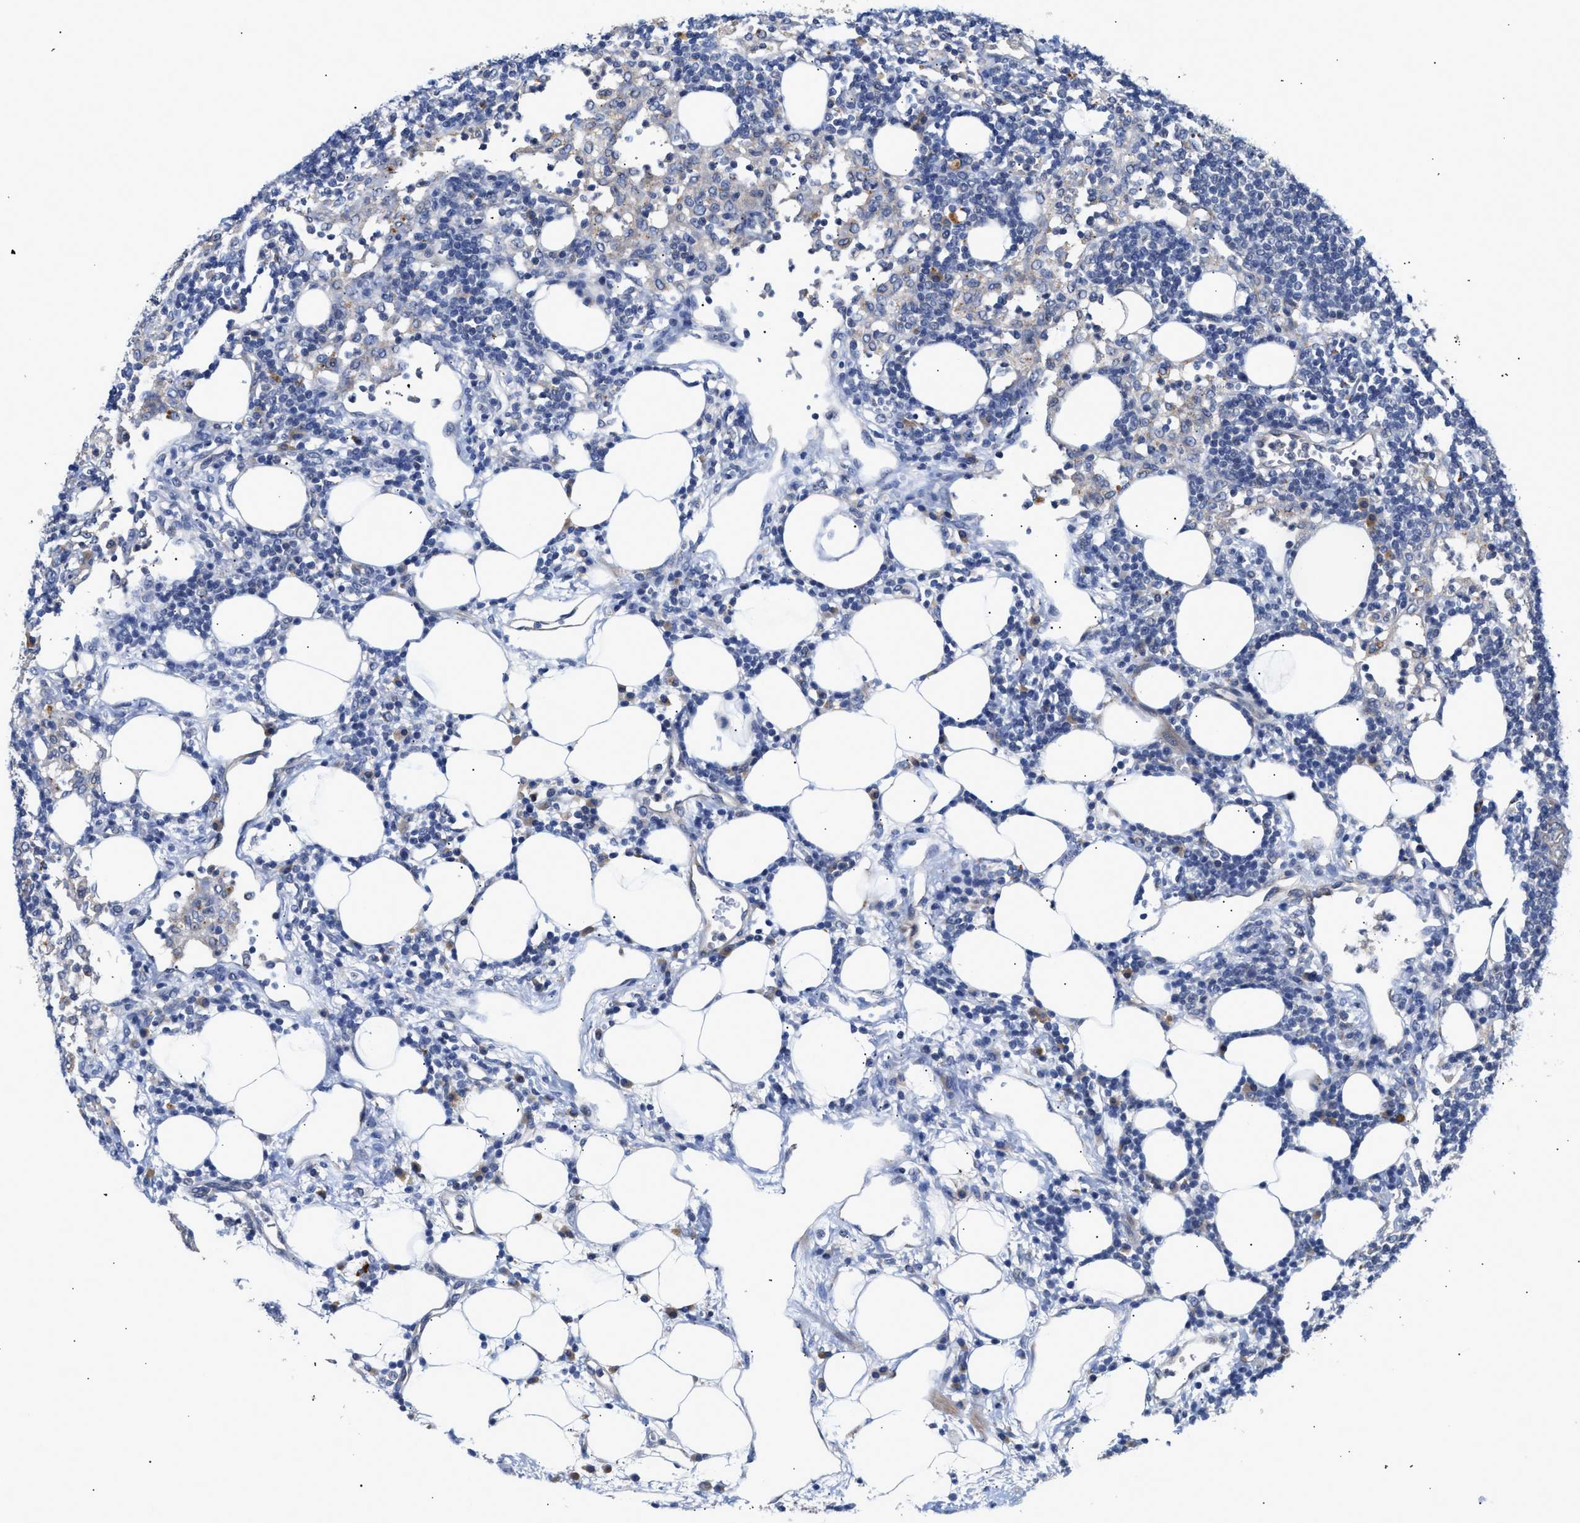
{"staining": {"intensity": "negative", "quantity": "none", "location": "none"}, "tissue": "lymph node", "cell_type": "Germinal center cells", "image_type": "normal", "snomed": [{"axis": "morphology", "description": "Normal tissue, NOS"}, {"axis": "morphology", "description": "Carcinoid, malignant, NOS"}, {"axis": "topography", "description": "Lymph node"}], "caption": "IHC photomicrograph of unremarkable lymph node: lymph node stained with DAB (3,3'-diaminobenzidine) displays no significant protein positivity in germinal center cells.", "gene": "CCDC146", "patient": {"sex": "male", "age": 47}}